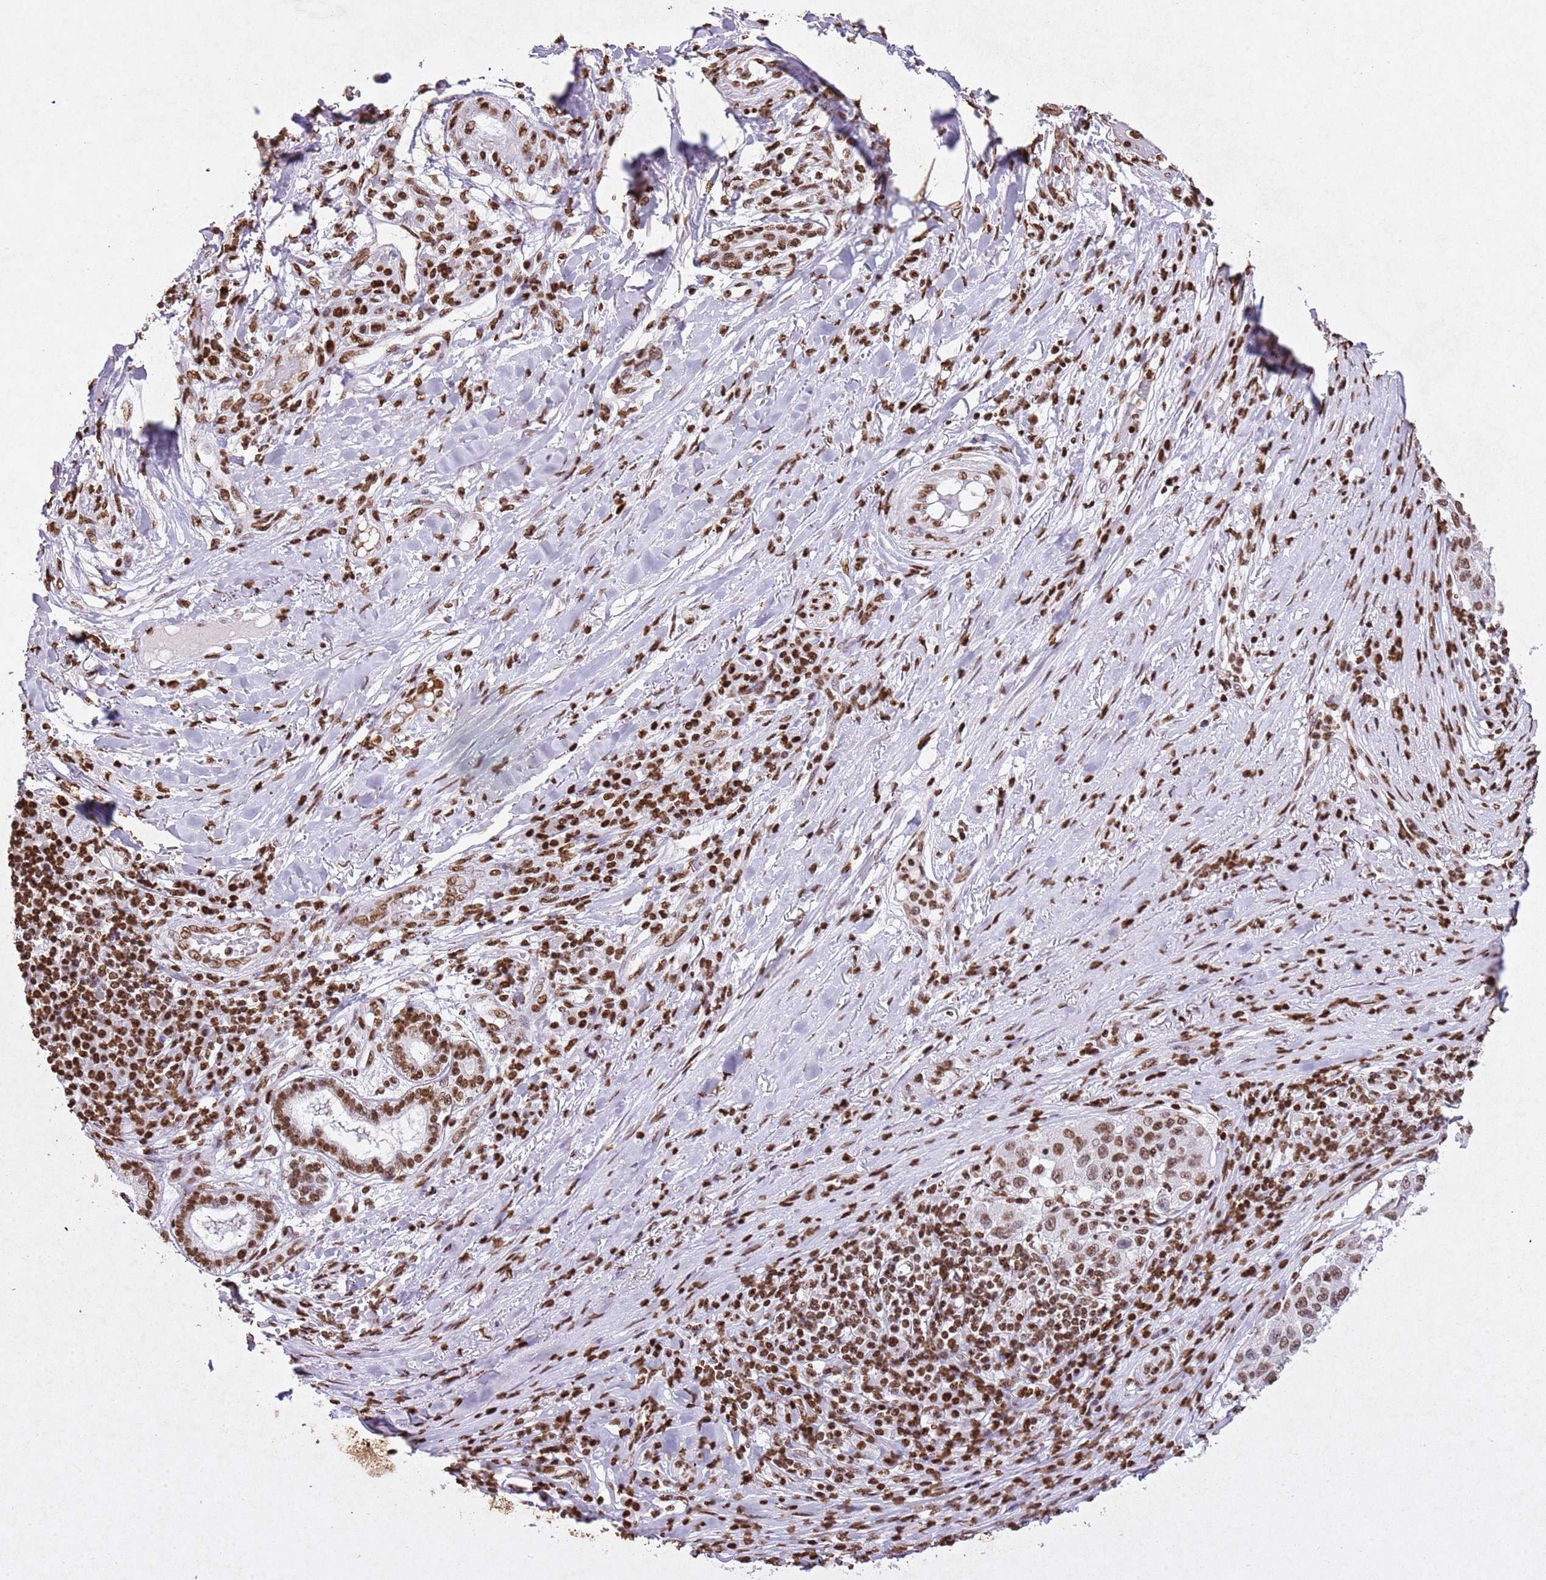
{"staining": {"intensity": "moderate", "quantity": ">75%", "location": "nuclear"}, "tissue": "melanoma", "cell_type": "Tumor cells", "image_type": "cancer", "snomed": [{"axis": "morphology", "description": "Malignant melanoma, NOS"}, {"axis": "topography", "description": "Skin"}], "caption": "Brown immunohistochemical staining in human malignant melanoma exhibits moderate nuclear positivity in approximately >75% of tumor cells.", "gene": "BMAL1", "patient": {"sex": "female", "age": 66}}